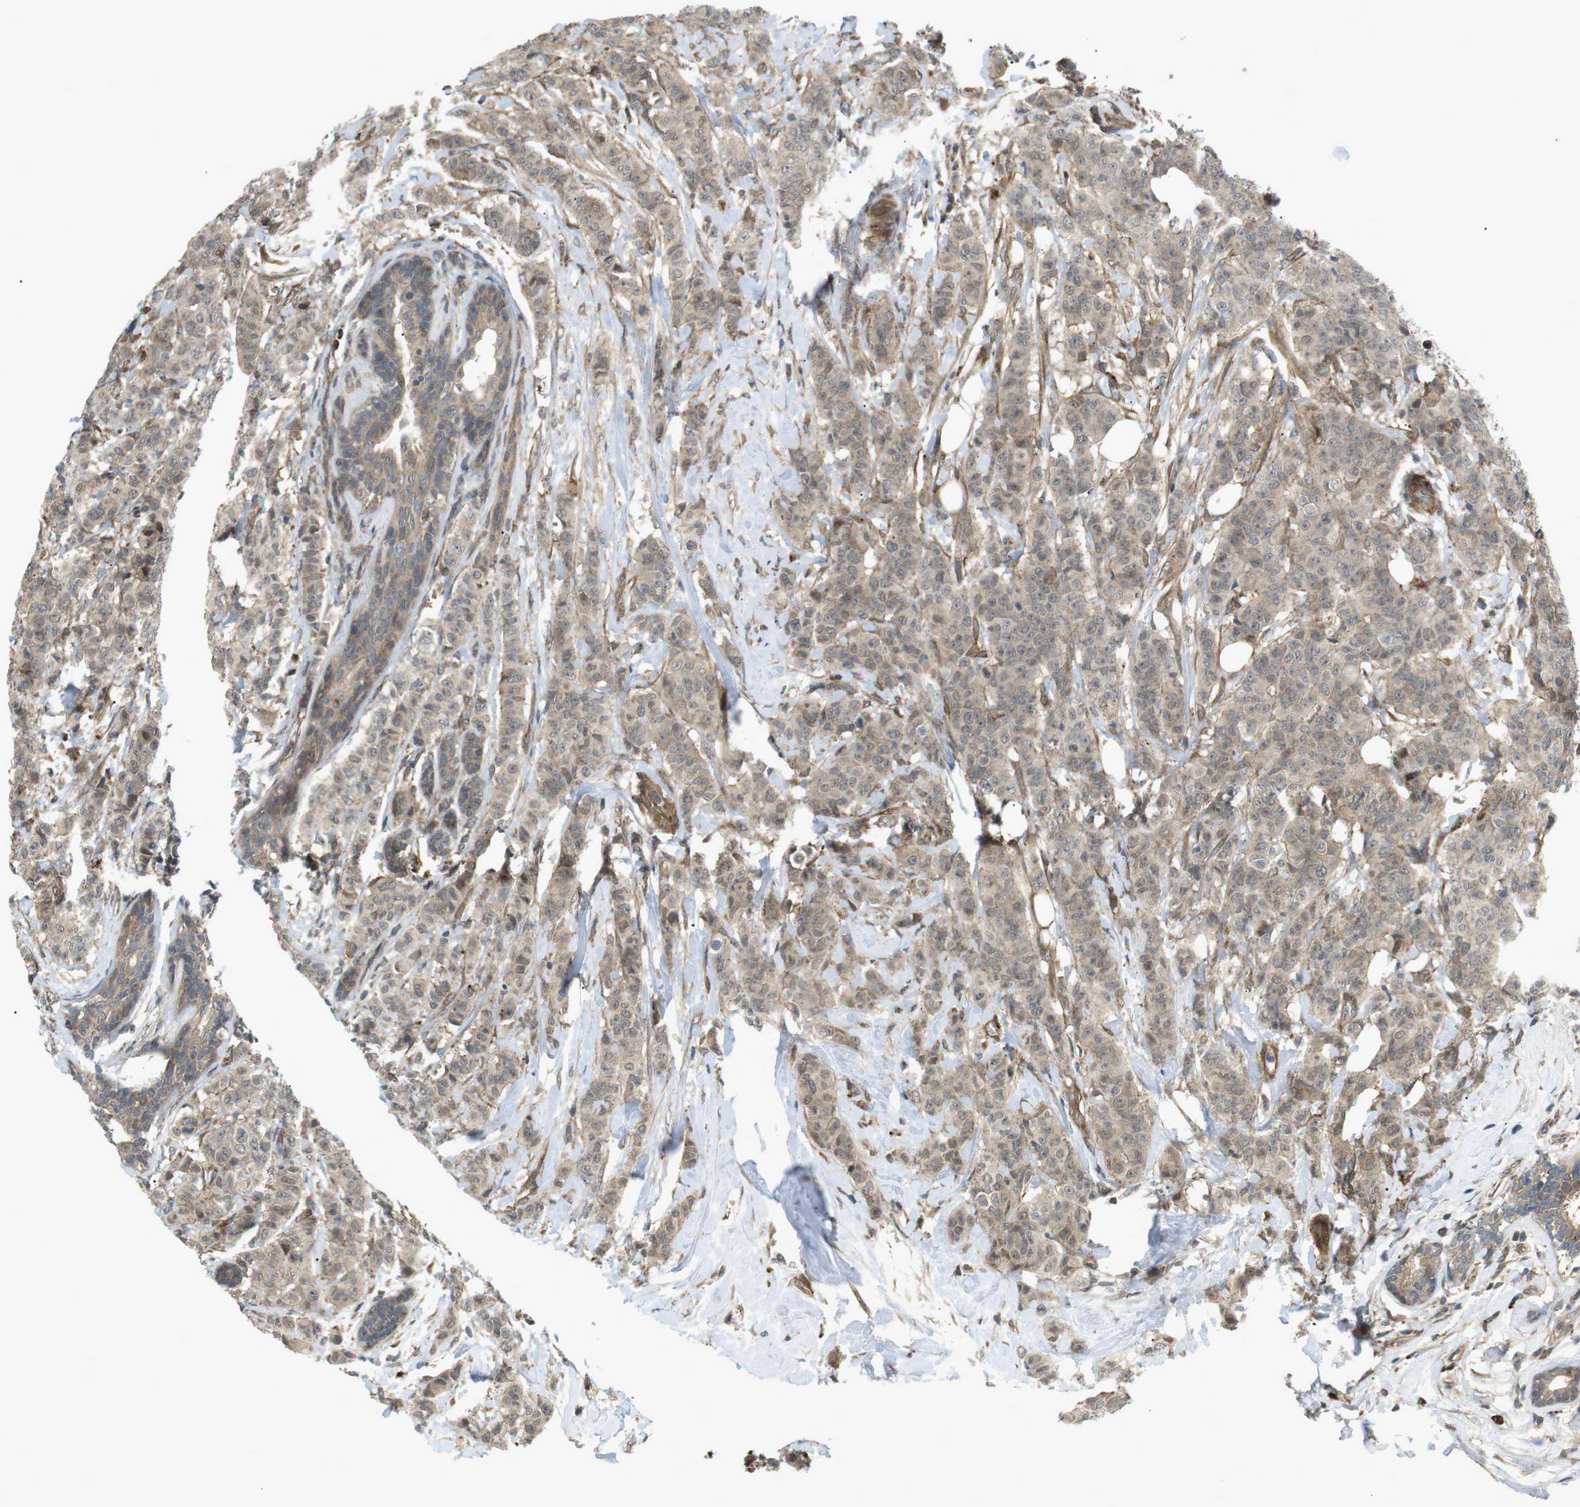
{"staining": {"intensity": "weak", "quantity": ">75%", "location": "cytoplasmic/membranous"}, "tissue": "breast cancer", "cell_type": "Tumor cells", "image_type": "cancer", "snomed": [{"axis": "morphology", "description": "Normal tissue, NOS"}, {"axis": "morphology", "description": "Duct carcinoma"}, {"axis": "topography", "description": "Breast"}], "caption": "Immunohistochemistry staining of breast invasive ductal carcinoma, which demonstrates low levels of weak cytoplasmic/membranous positivity in about >75% of tumor cells indicating weak cytoplasmic/membranous protein staining. The staining was performed using DAB (3,3'-diaminobenzidine) (brown) for protein detection and nuclei were counterstained in hematoxylin (blue).", "gene": "KANK2", "patient": {"sex": "female", "age": 40}}